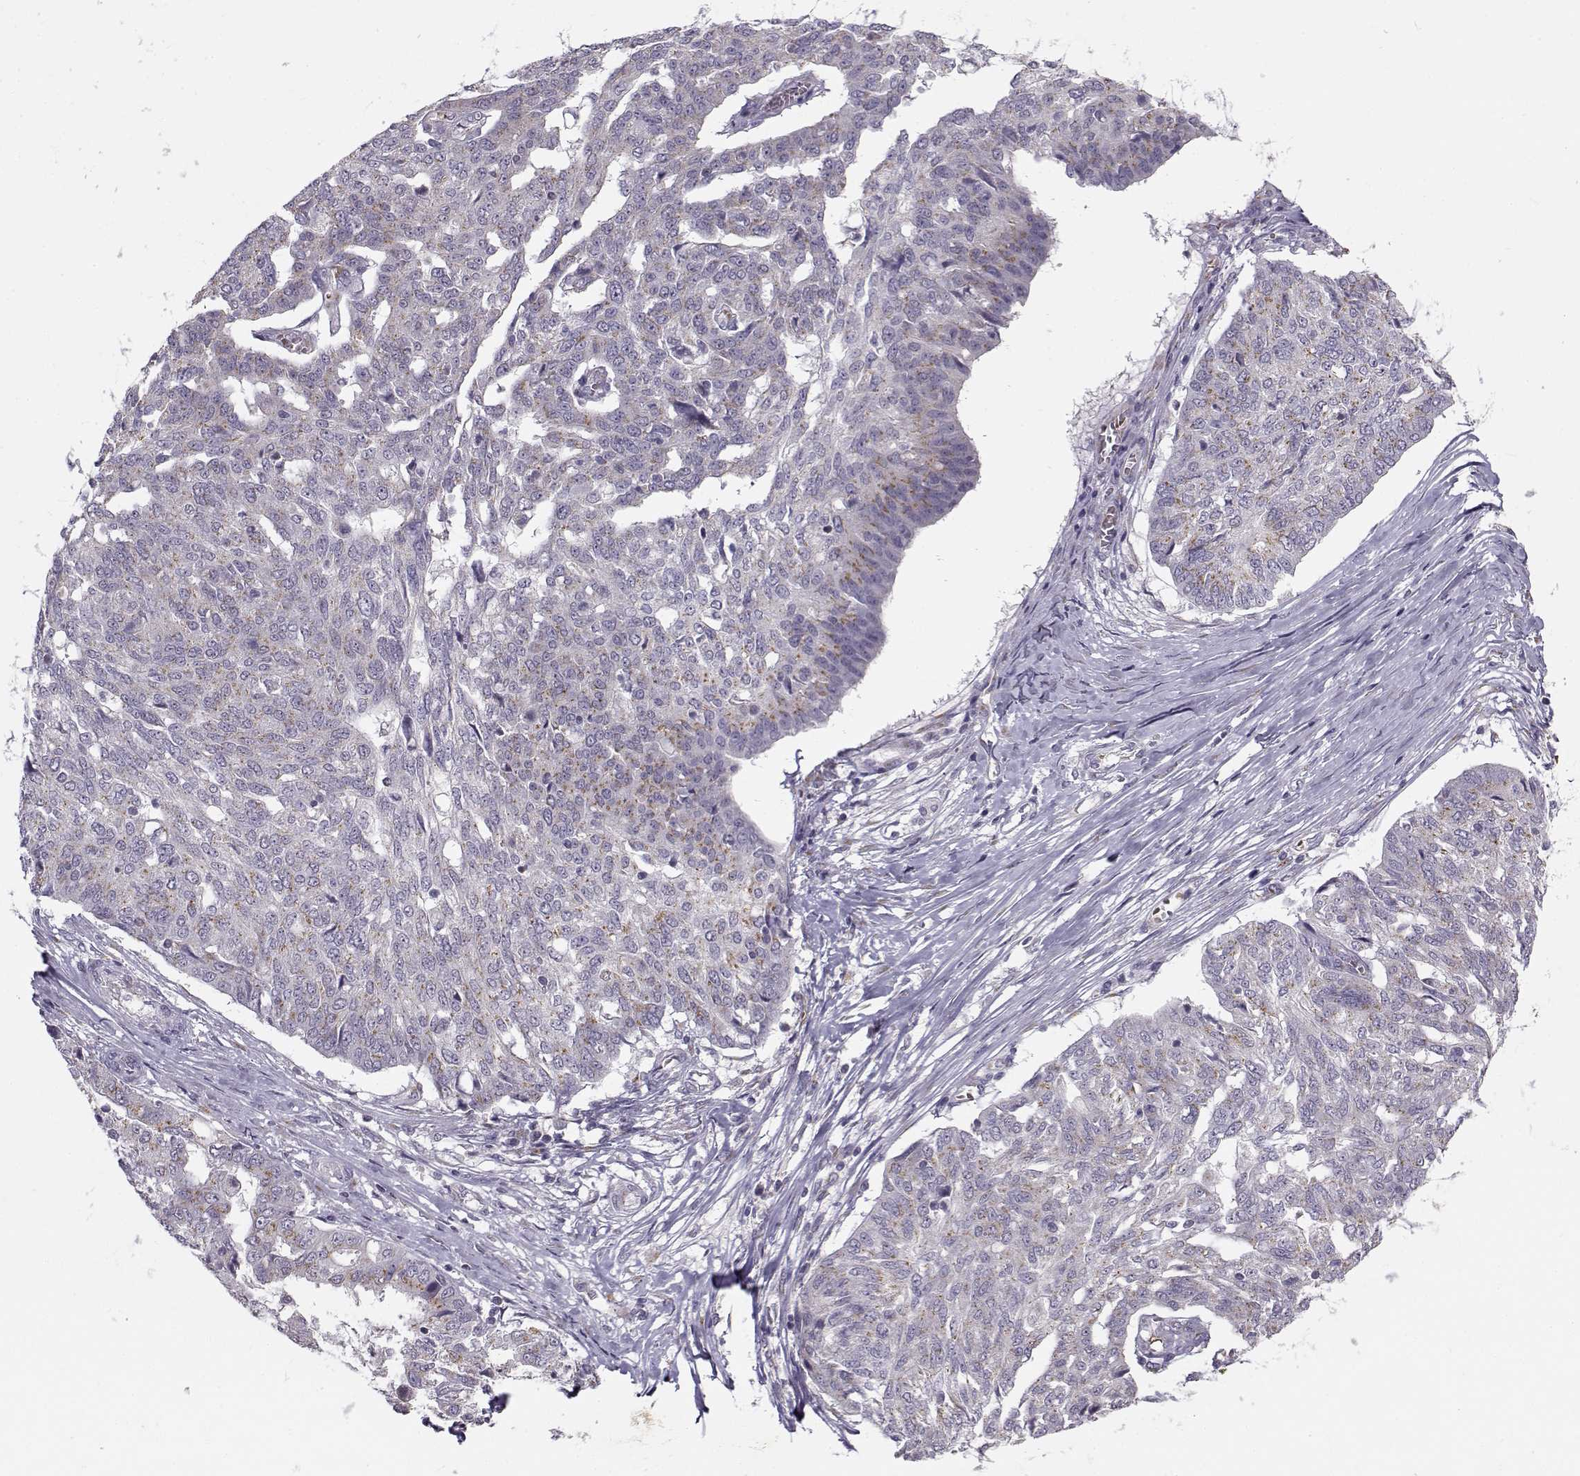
{"staining": {"intensity": "weak", "quantity": ">75%", "location": "cytoplasmic/membranous"}, "tissue": "ovarian cancer", "cell_type": "Tumor cells", "image_type": "cancer", "snomed": [{"axis": "morphology", "description": "Cystadenocarcinoma, serous, NOS"}, {"axis": "topography", "description": "Ovary"}], "caption": "The histopathology image reveals a brown stain indicating the presence of a protein in the cytoplasmic/membranous of tumor cells in ovarian cancer (serous cystadenocarcinoma).", "gene": "SLC4A5", "patient": {"sex": "female", "age": 67}}